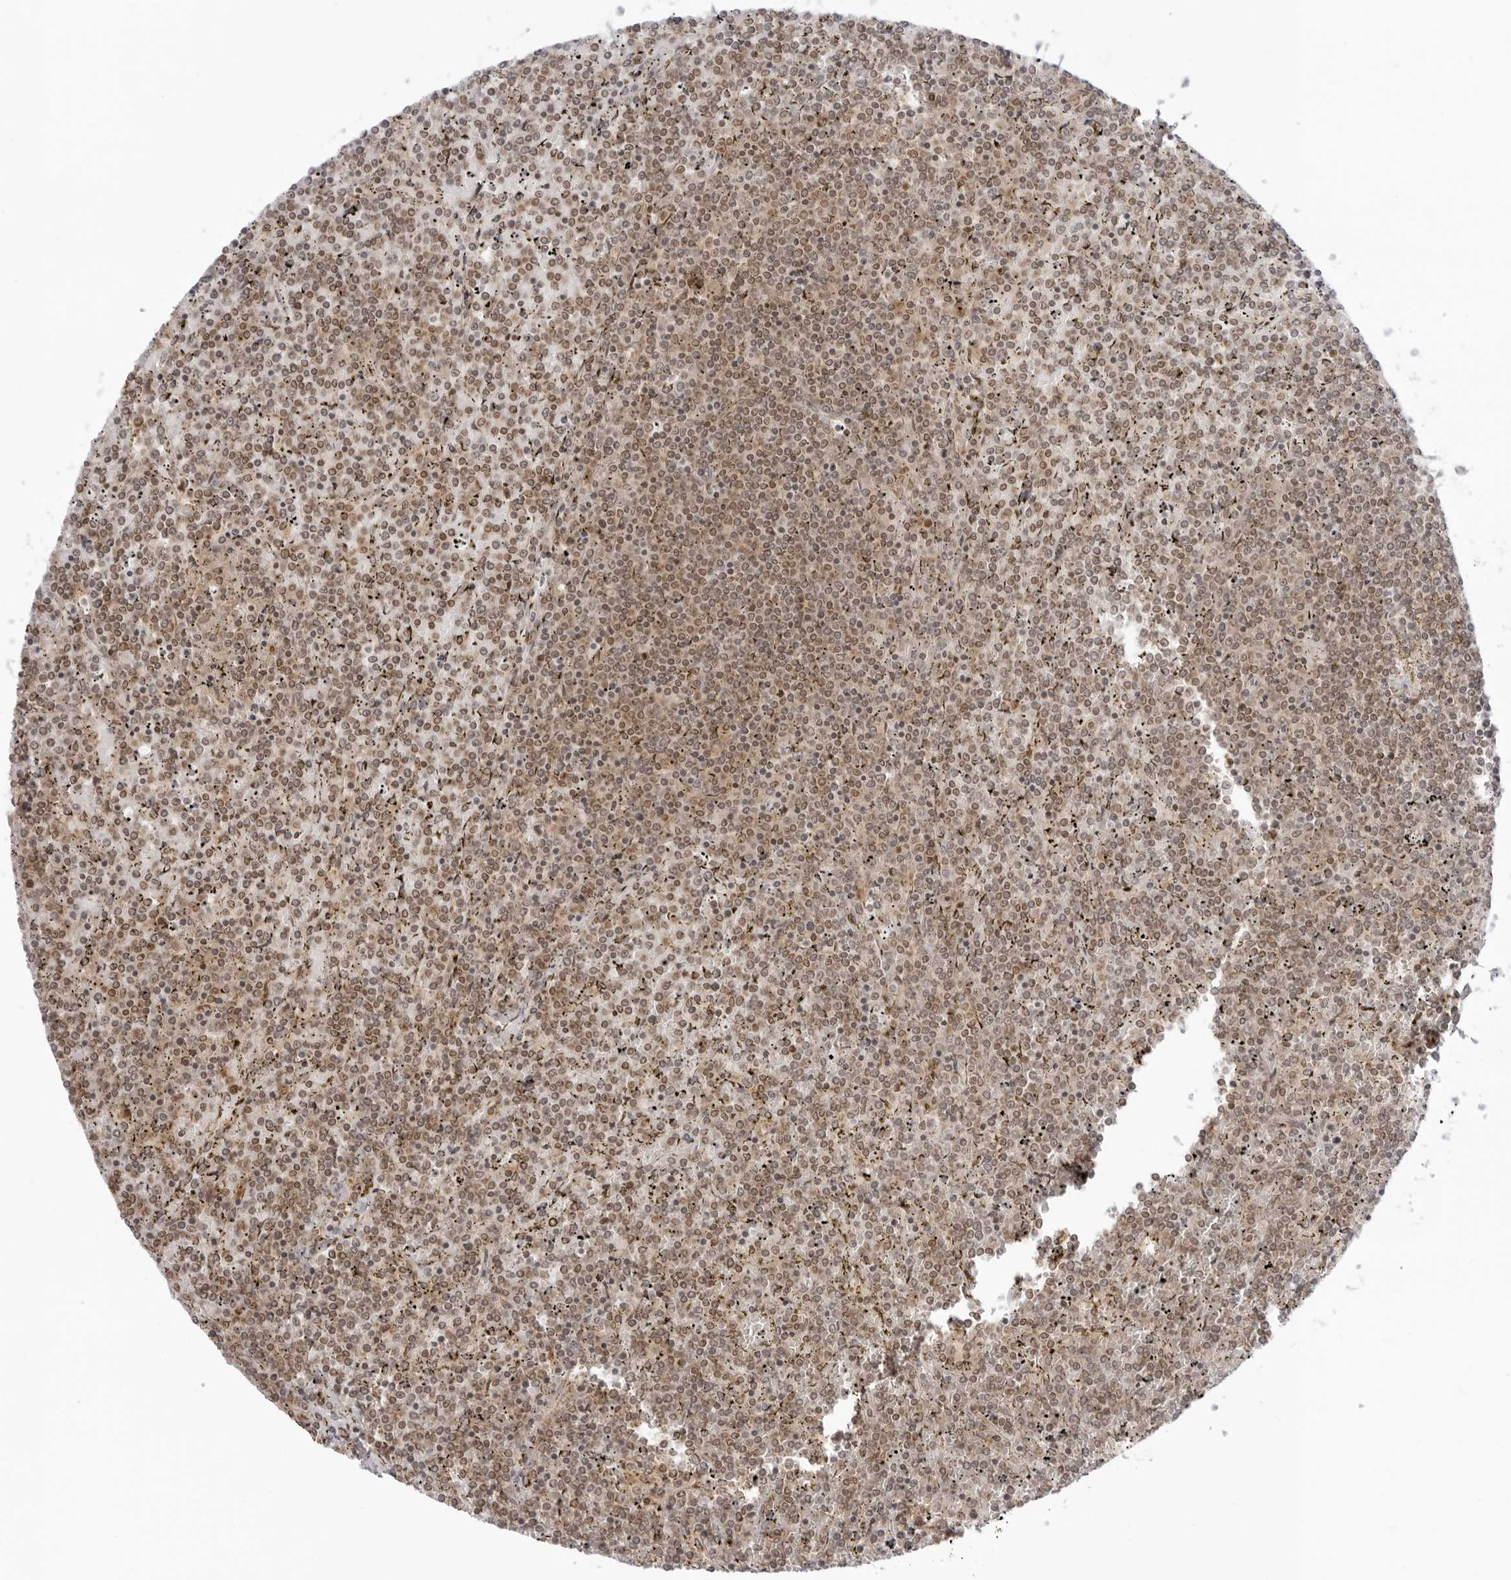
{"staining": {"intensity": "weak", "quantity": ">75%", "location": "nuclear"}, "tissue": "lymphoma", "cell_type": "Tumor cells", "image_type": "cancer", "snomed": [{"axis": "morphology", "description": "Malignant lymphoma, non-Hodgkin's type, Low grade"}, {"axis": "topography", "description": "Spleen"}], "caption": "Tumor cells reveal low levels of weak nuclear positivity in about >75% of cells in human lymphoma.", "gene": "PRRC2C", "patient": {"sex": "female", "age": 19}}